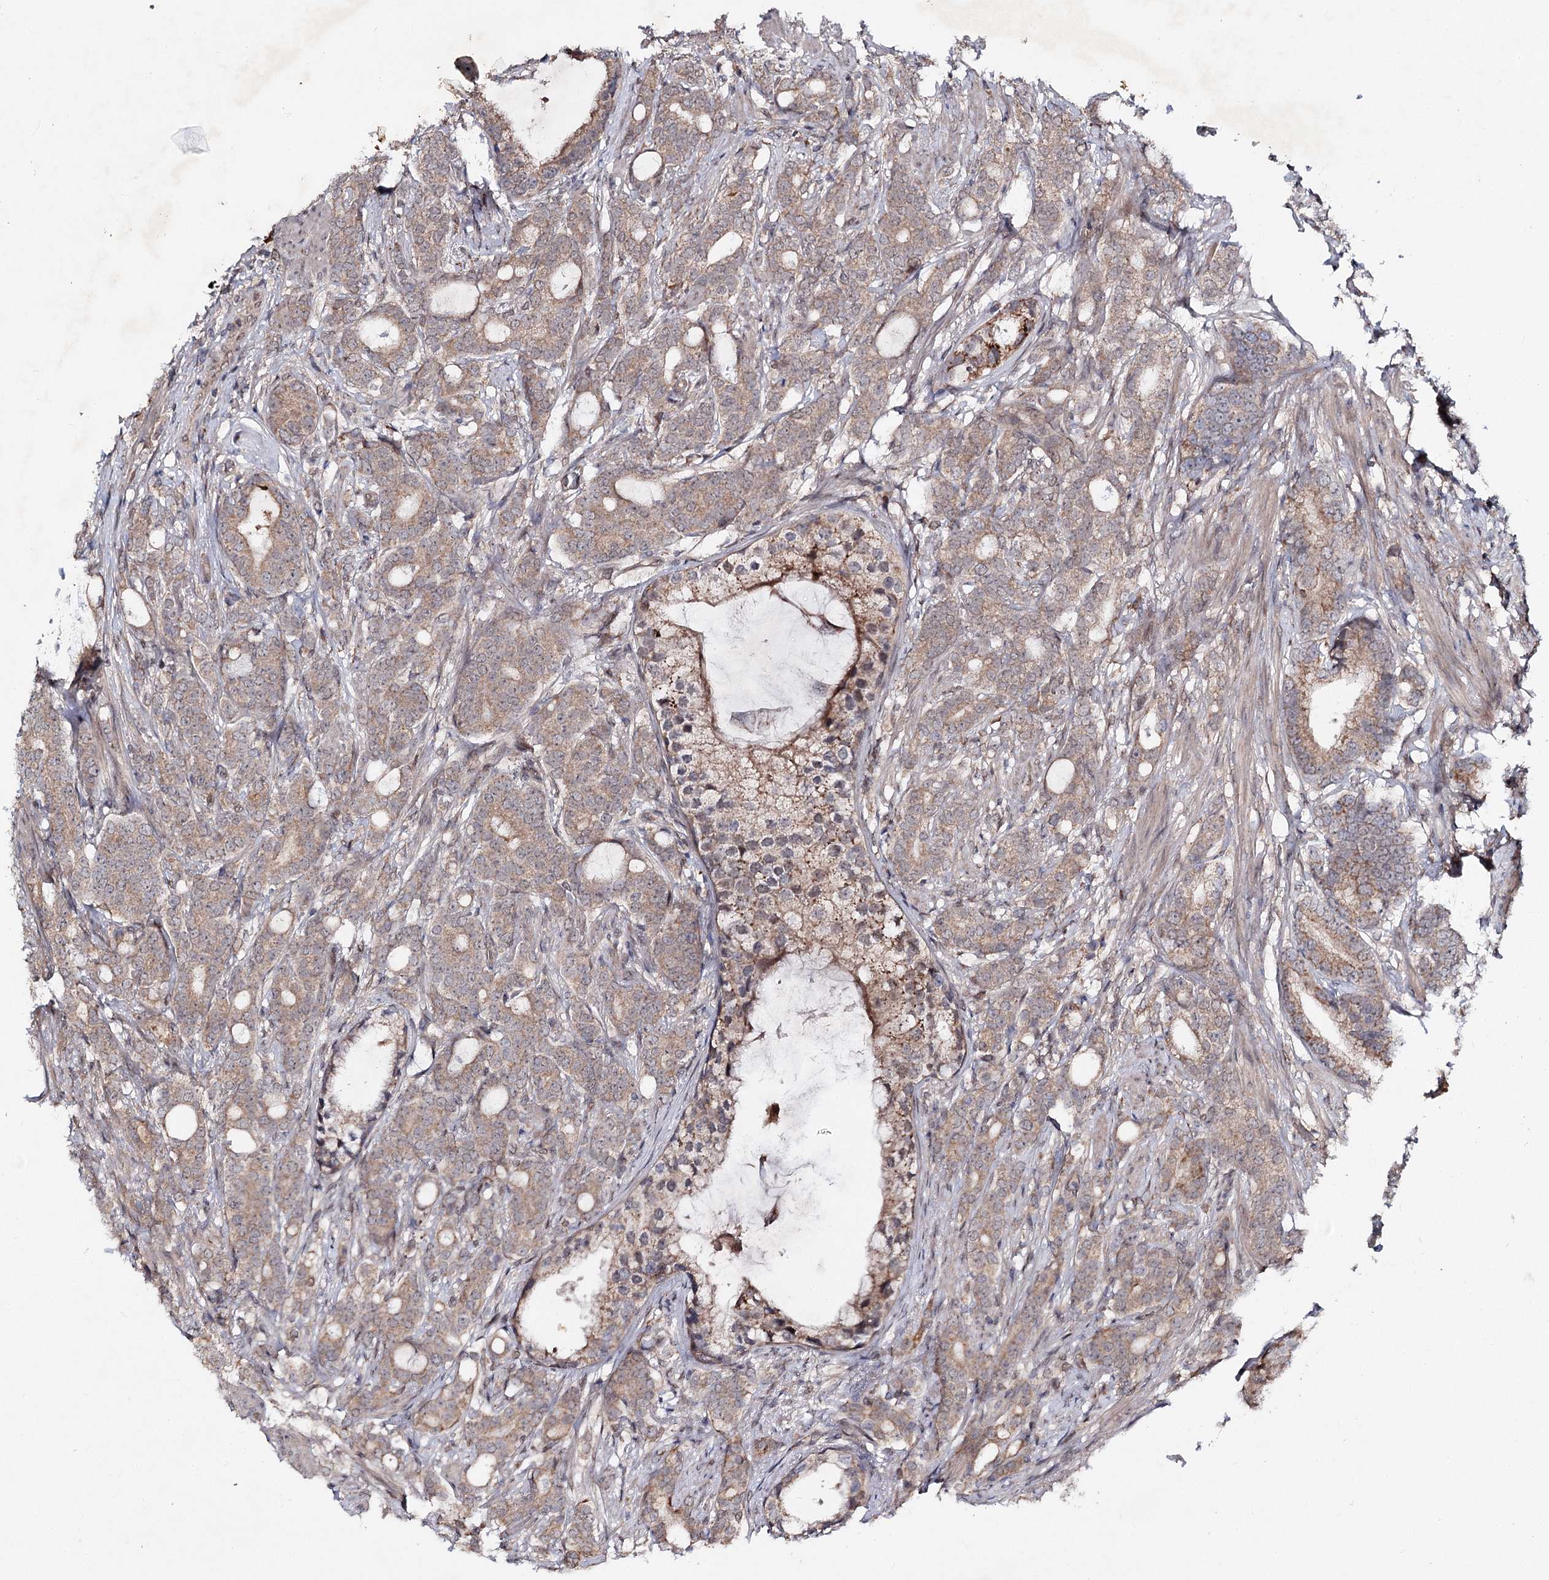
{"staining": {"intensity": "moderate", "quantity": ">75%", "location": "cytoplasmic/membranous"}, "tissue": "prostate cancer", "cell_type": "Tumor cells", "image_type": "cancer", "snomed": [{"axis": "morphology", "description": "Adenocarcinoma, Low grade"}, {"axis": "topography", "description": "Prostate"}], "caption": "A micrograph showing moderate cytoplasmic/membranous staining in about >75% of tumor cells in adenocarcinoma (low-grade) (prostate), as visualized by brown immunohistochemical staining.", "gene": "MSANTD2", "patient": {"sex": "male", "age": 71}}